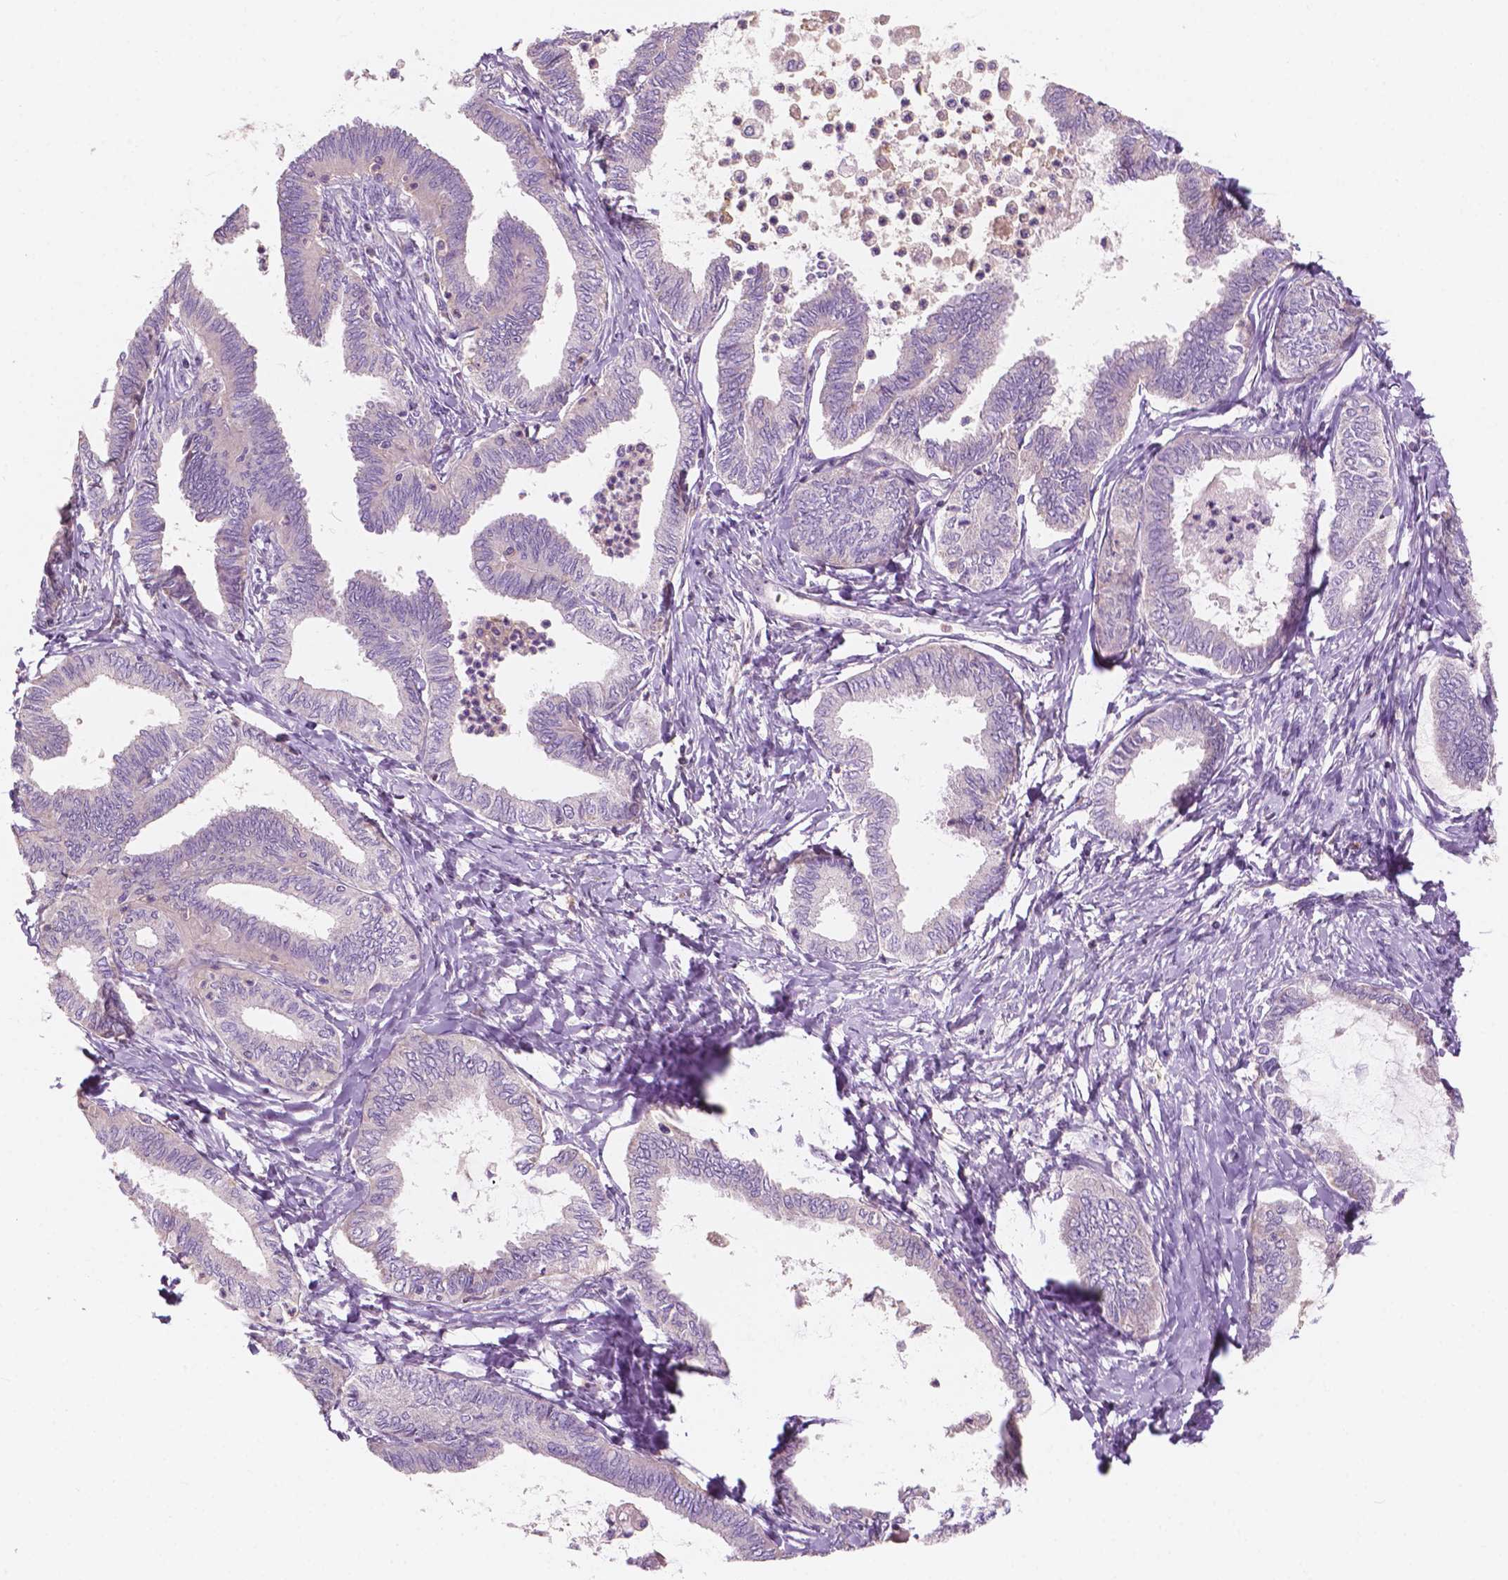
{"staining": {"intensity": "negative", "quantity": "none", "location": "none"}, "tissue": "ovarian cancer", "cell_type": "Tumor cells", "image_type": "cancer", "snomed": [{"axis": "morphology", "description": "Carcinoma, endometroid"}, {"axis": "topography", "description": "Ovary"}], "caption": "DAB immunohistochemical staining of ovarian cancer displays no significant positivity in tumor cells. Brightfield microscopy of immunohistochemistry (IHC) stained with DAB (3,3'-diaminobenzidine) (brown) and hematoxylin (blue), captured at high magnification.", "gene": "SEMA4A", "patient": {"sex": "female", "age": 70}}